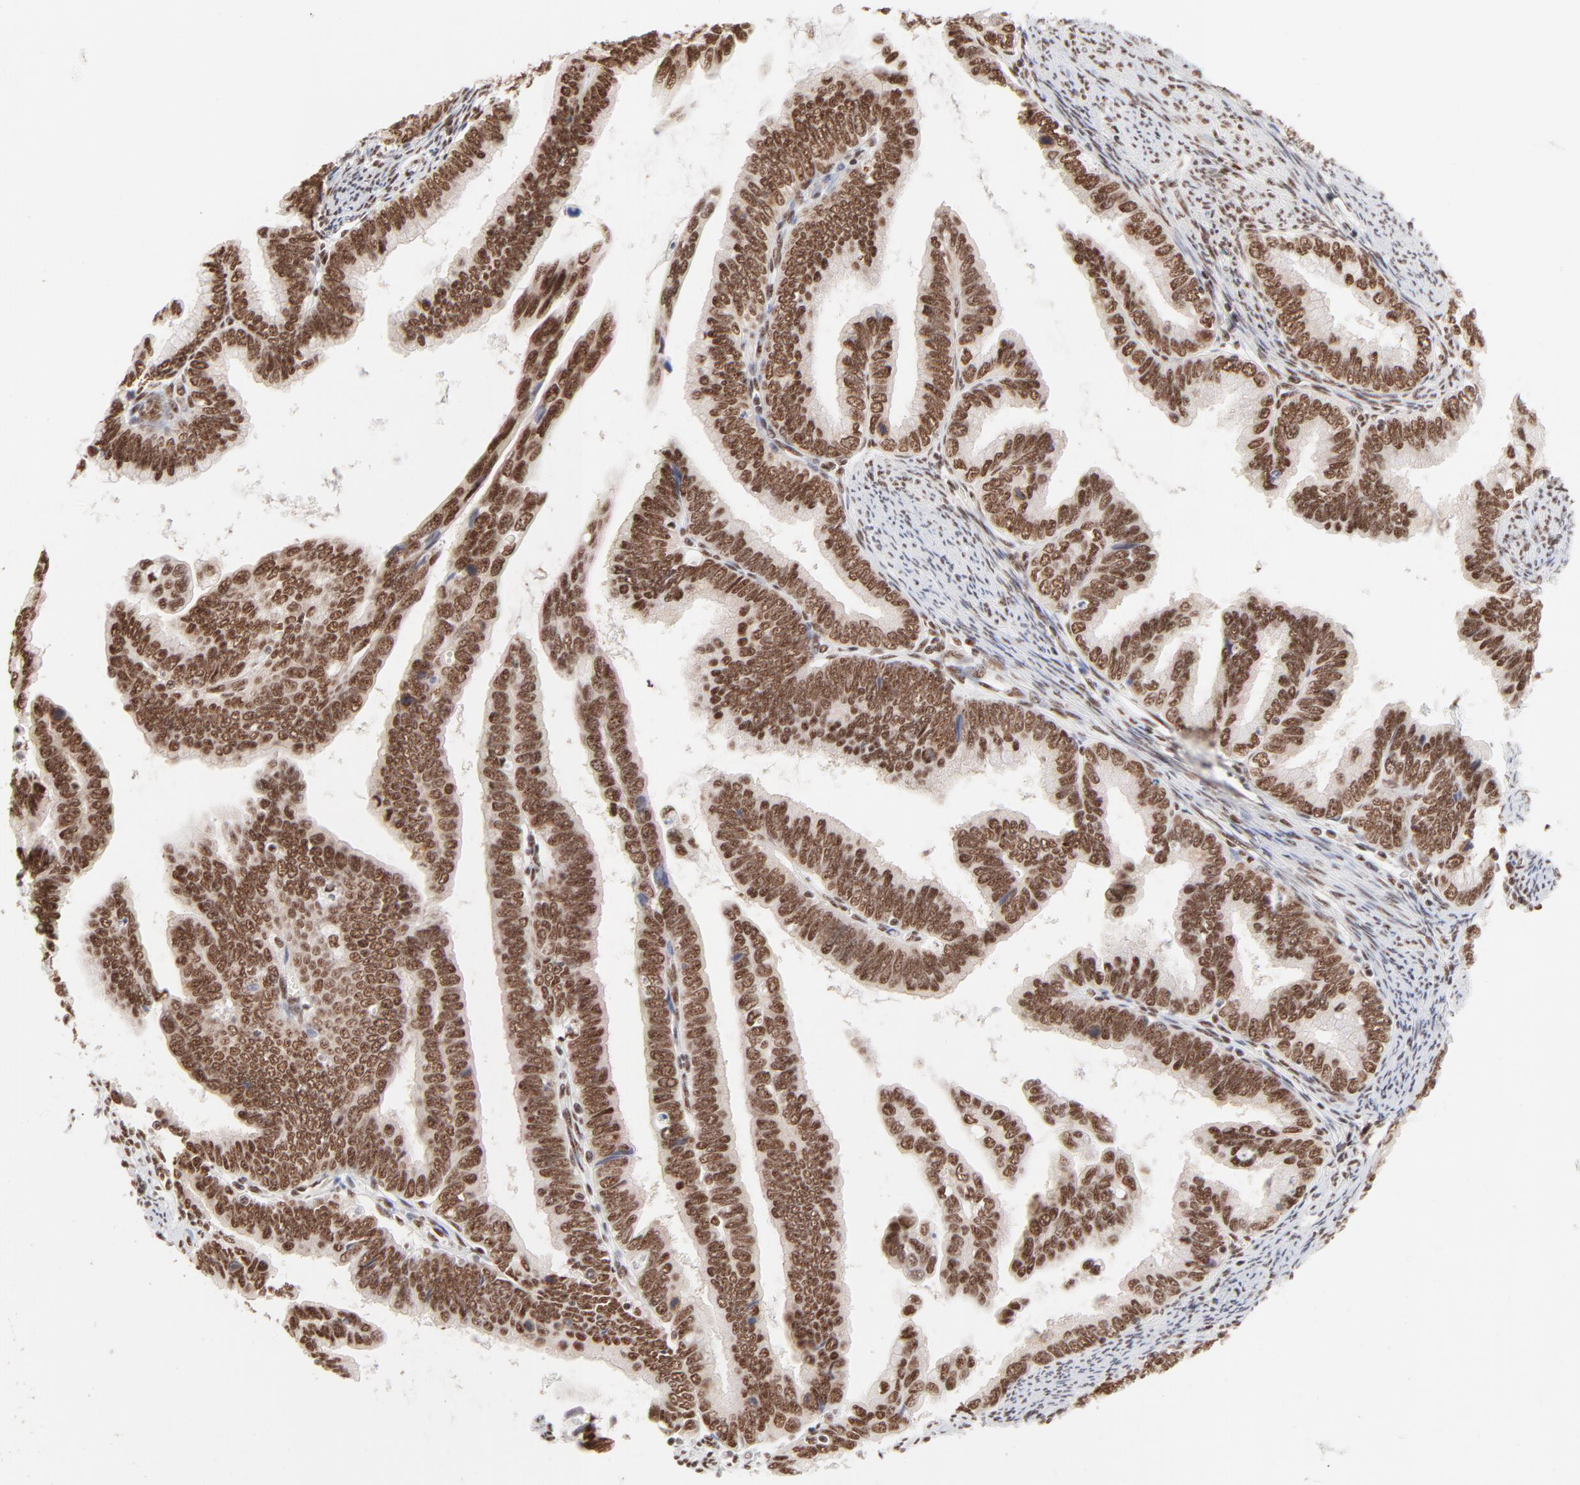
{"staining": {"intensity": "moderate", "quantity": ">75%", "location": "nuclear"}, "tissue": "cervical cancer", "cell_type": "Tumor cells", "image_type": "cancer", "snomed": [{"axis": "morphology", "description": "Adenocarcinoma, NOS"}, {"axis": "topography", "description": "Cervix"}], "caption": "This is a micrograph of immunohistochemistry staining of cervical cancer (adenocarcinoma), which shows moderate staining in the nuclear of tumor cells.", "gene": "TARDBP", "patient": {"sex": "female", "age": 49}}